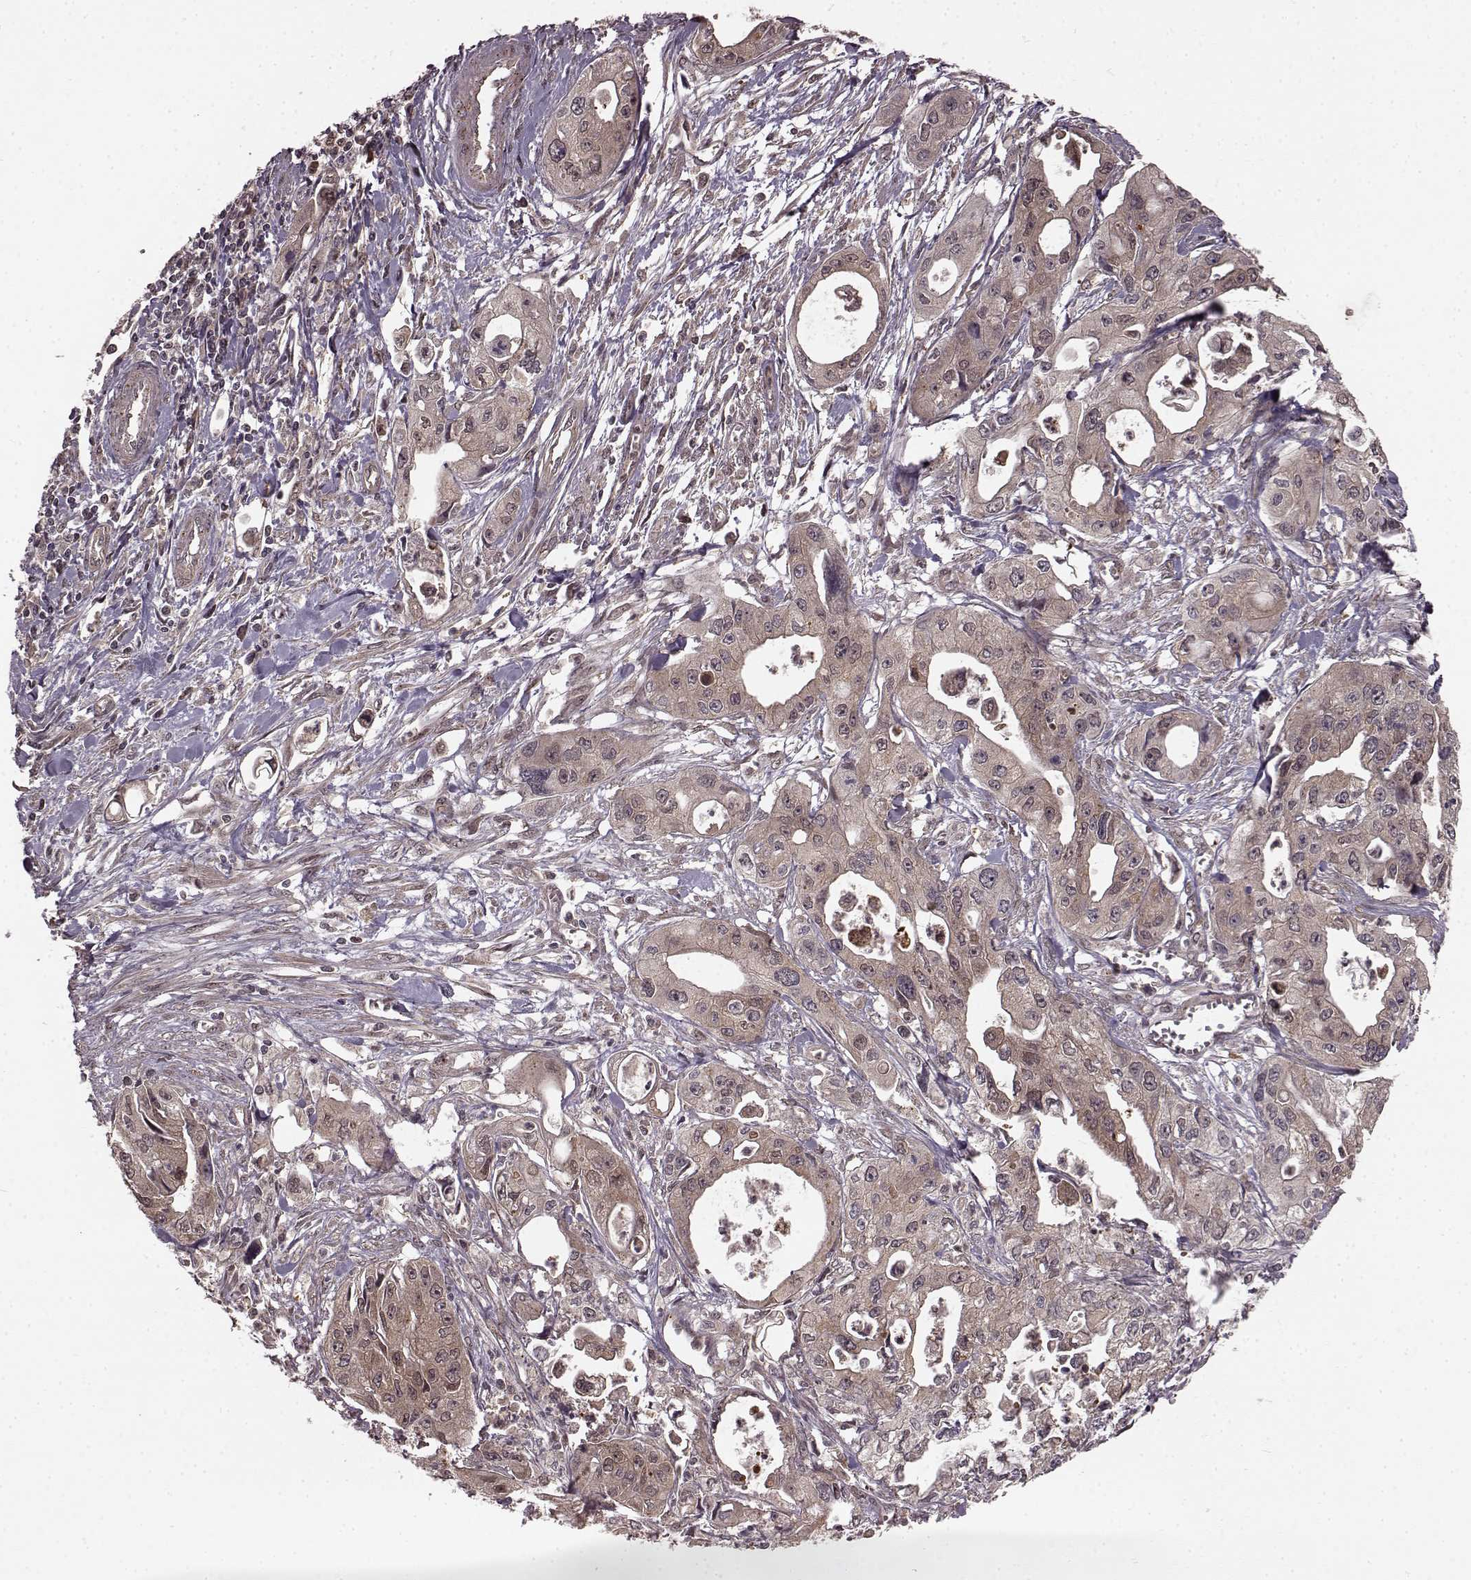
{"staining": {"intensity": "weak", "quantity": ">75%", "location": "cytoplasmic/membranous"}, "tissue": "pancreatic cancer", "cell_type": "Tumor cells", "image_type": "cancer", "snomed": [{"axis": "morphology", "description": "Adenocarcinoma, NOS"}, {"axis": "topography", "description": "Pancreas"}], "caption": "This photomicrograph displays IHC staining of adenocarcinoma (pancreatic), with low weak cytoplasmic/membranous positivity in approximately >75% of tumor cells.", "gene": "GSS", "patient": {"sex": "male", "age": 70}}